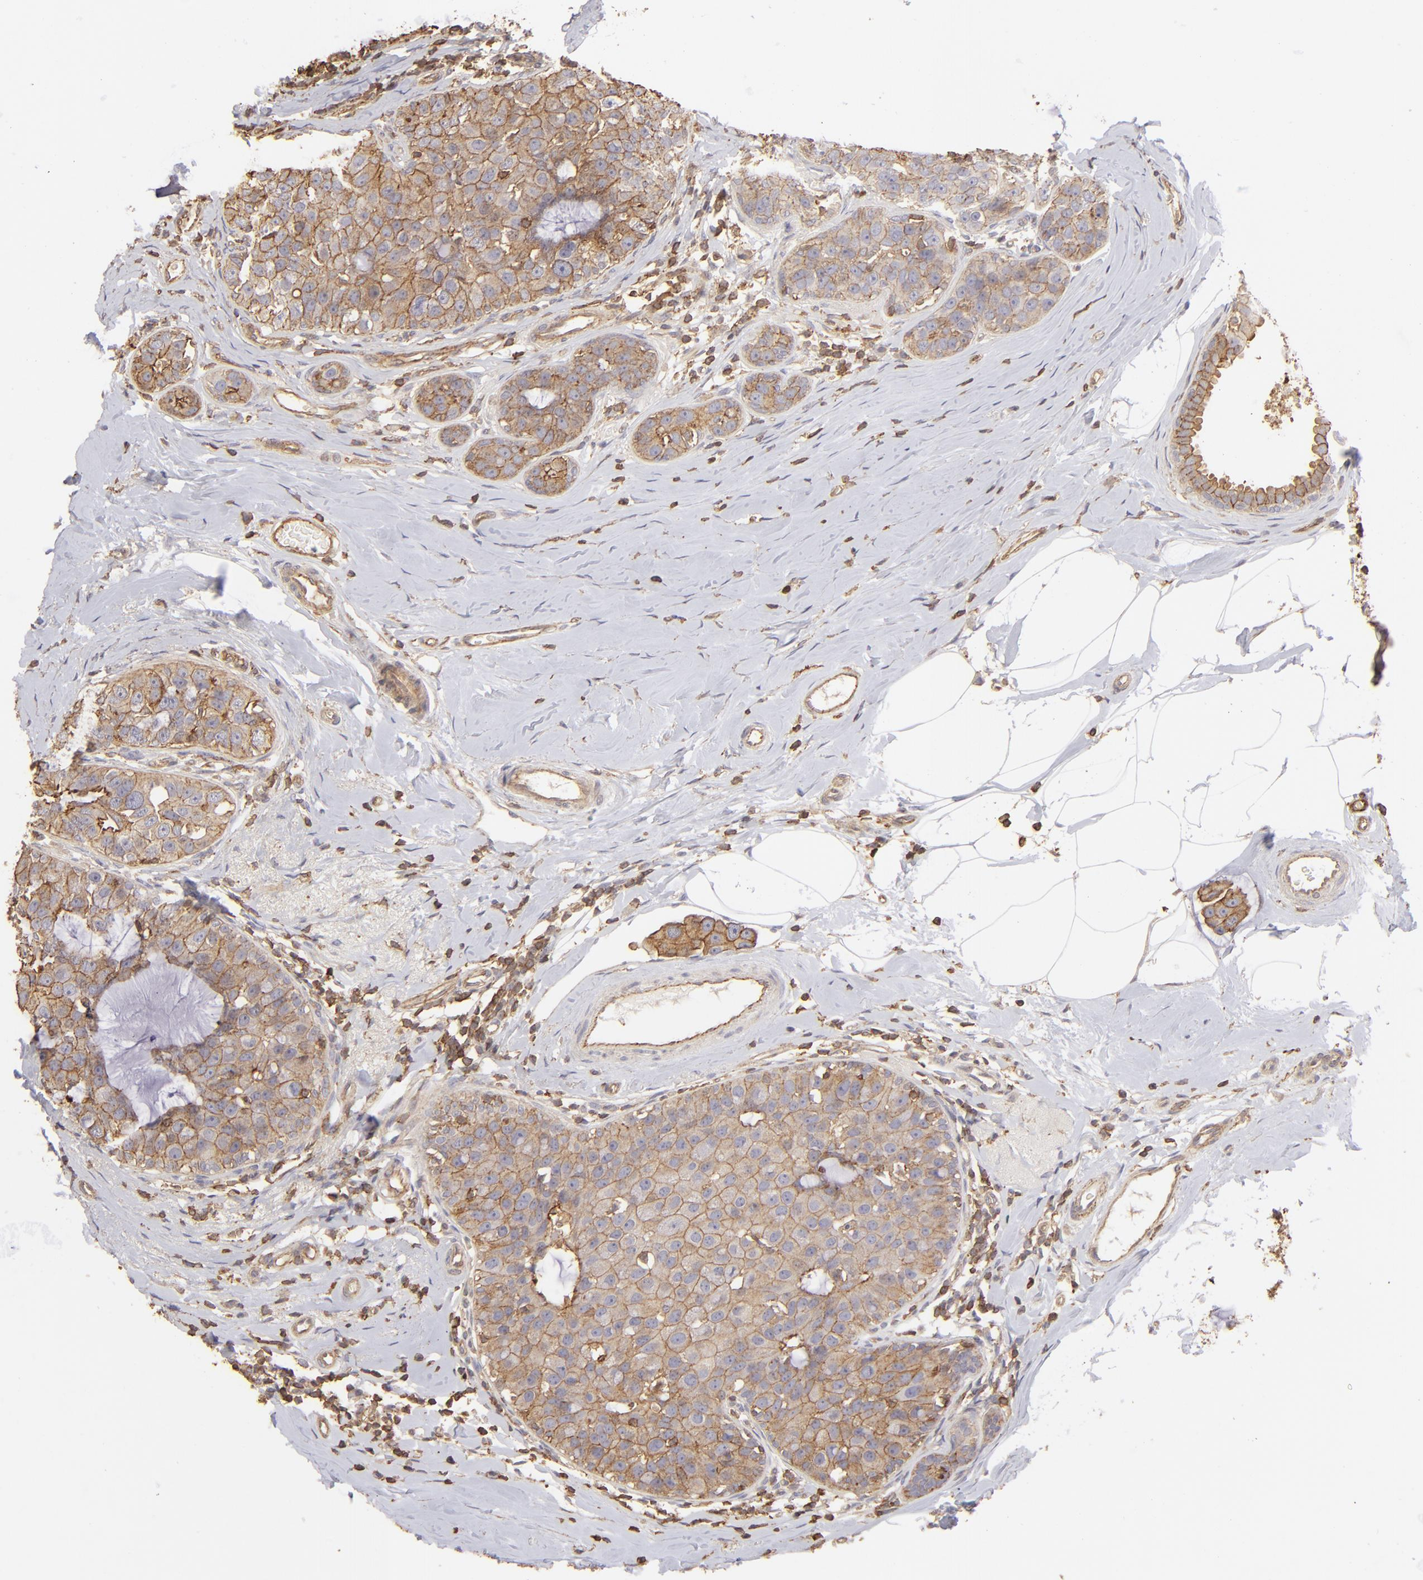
{"staining": {"intensity": "moderate", "quantity": ">75%", "location": "cytoplasmic/membranous"}, "tissue": "breast cancer", "cell_type": "Tumor cells", "image_type": "cancer", "snomed": [{"axis": "morphology", "description": "Normal tissue, NOS"}, {"axis": "morphology", "description": "Duct carcinoma"}, {"axis": "topography", "description": "Breast"}], "caption": "Protein expression by immunohistochemistry demonstrates moderate cytoplasmic/membranous expression in approximately >75% of tumor cells in infiltrating ductal carcinoma (breast).", "gene": "ACTB", "patient": {"sex": "female", "age": 50}}